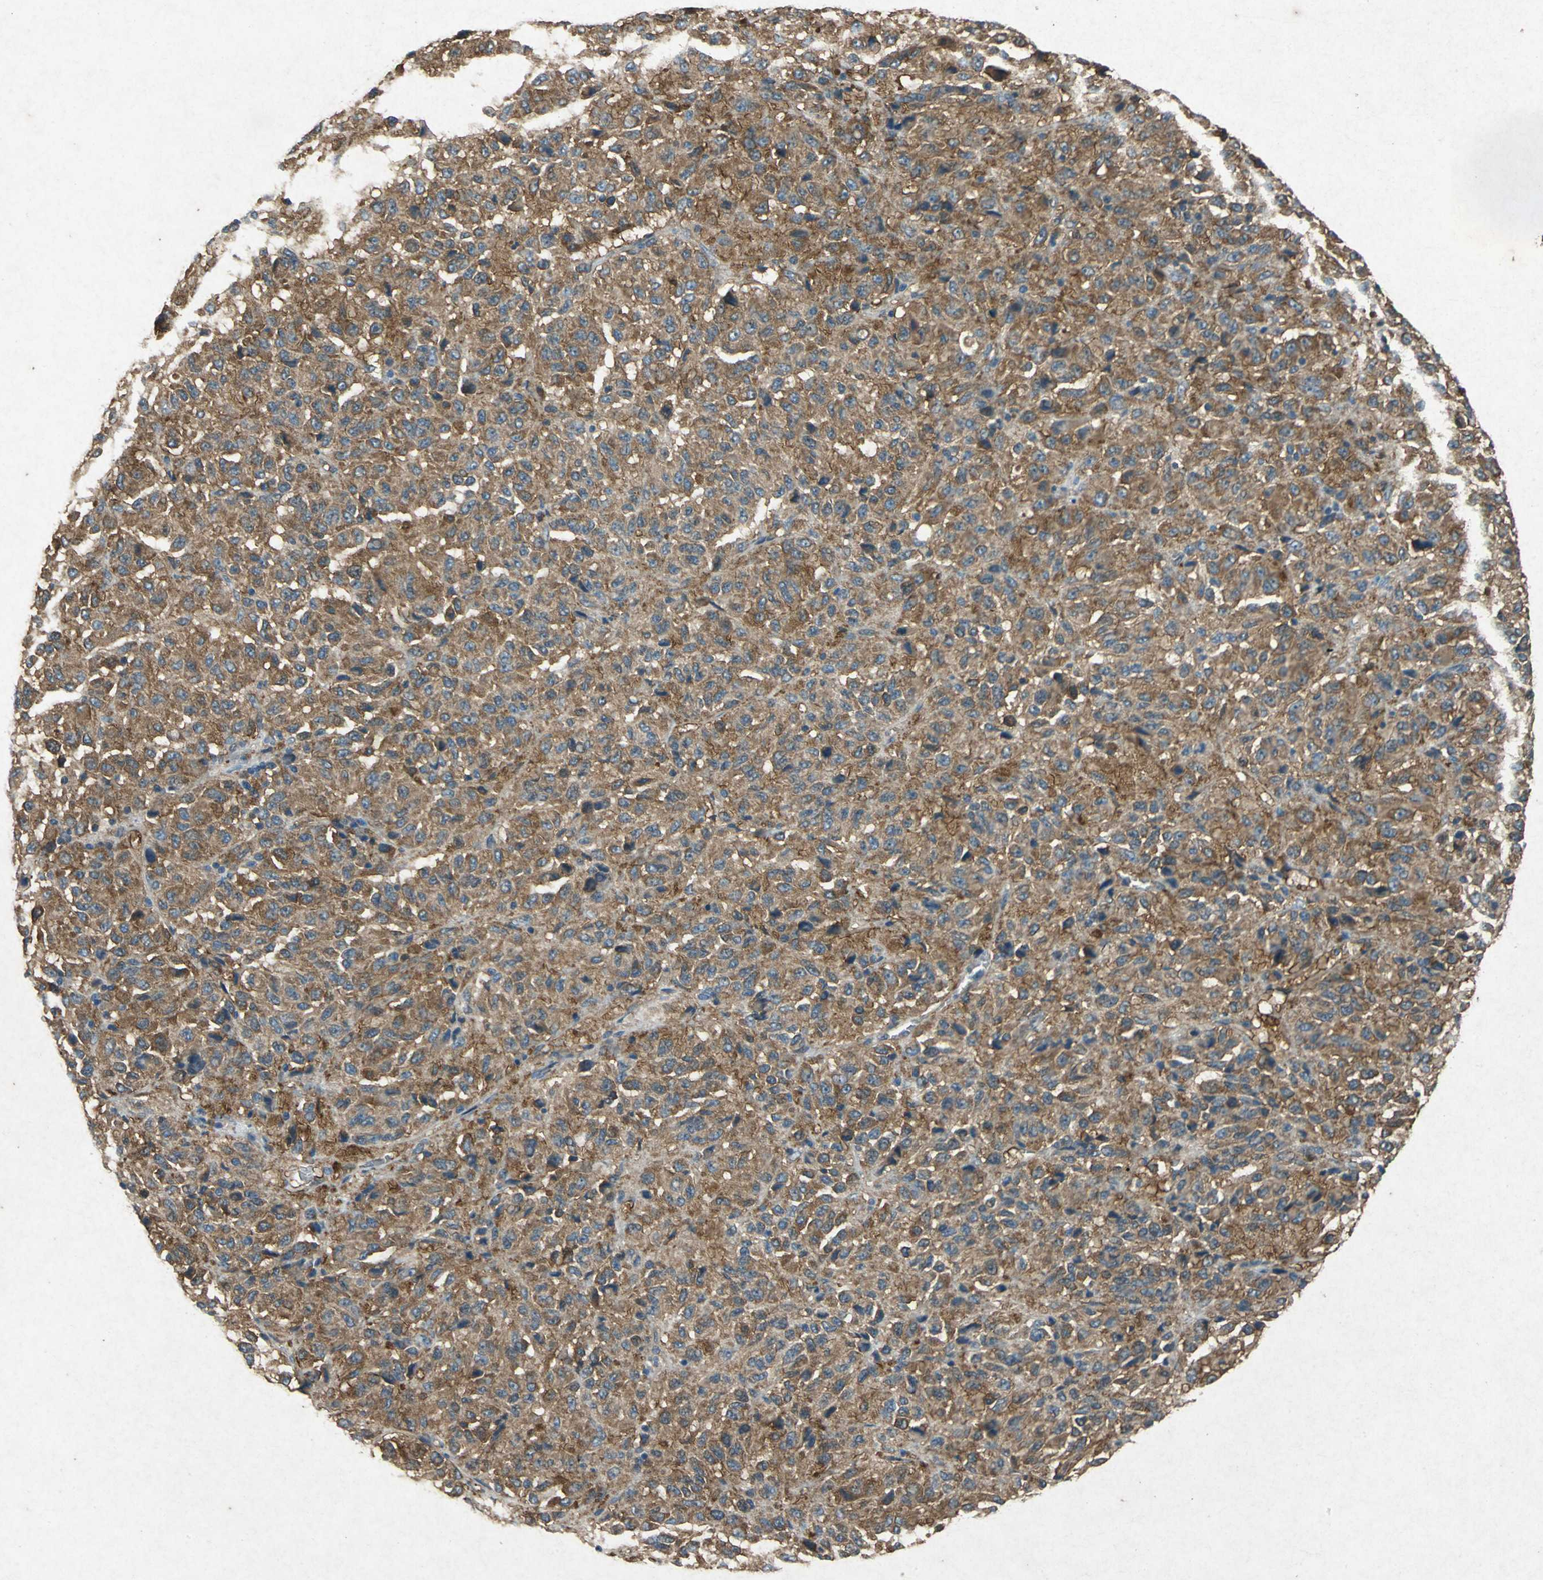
{"staining": {"intensity": "moderate", "quantity": ">75%", "location": "cytoplasmic/membranous"}, "tissue": "melanoma", "cell_type": "Tumor cells", "image_type": "cancer", "snomed": [{"axis": "morphology", "description": "Malignant melanoma, Metastatic site"}, {"axis": "topography", "description": "Lung"}], "caption": "Tumor cells display medium levels of moderate cytoplasmic/membranous staining in approximately >75% of cells in human melanoma. (DAB (3,3'-diaminobenzidine) IHC, brown staining for protein, blue staining for nuclei).", "gene": "HSP90AB1", "patient": {"sex": "male", "age": 64}}